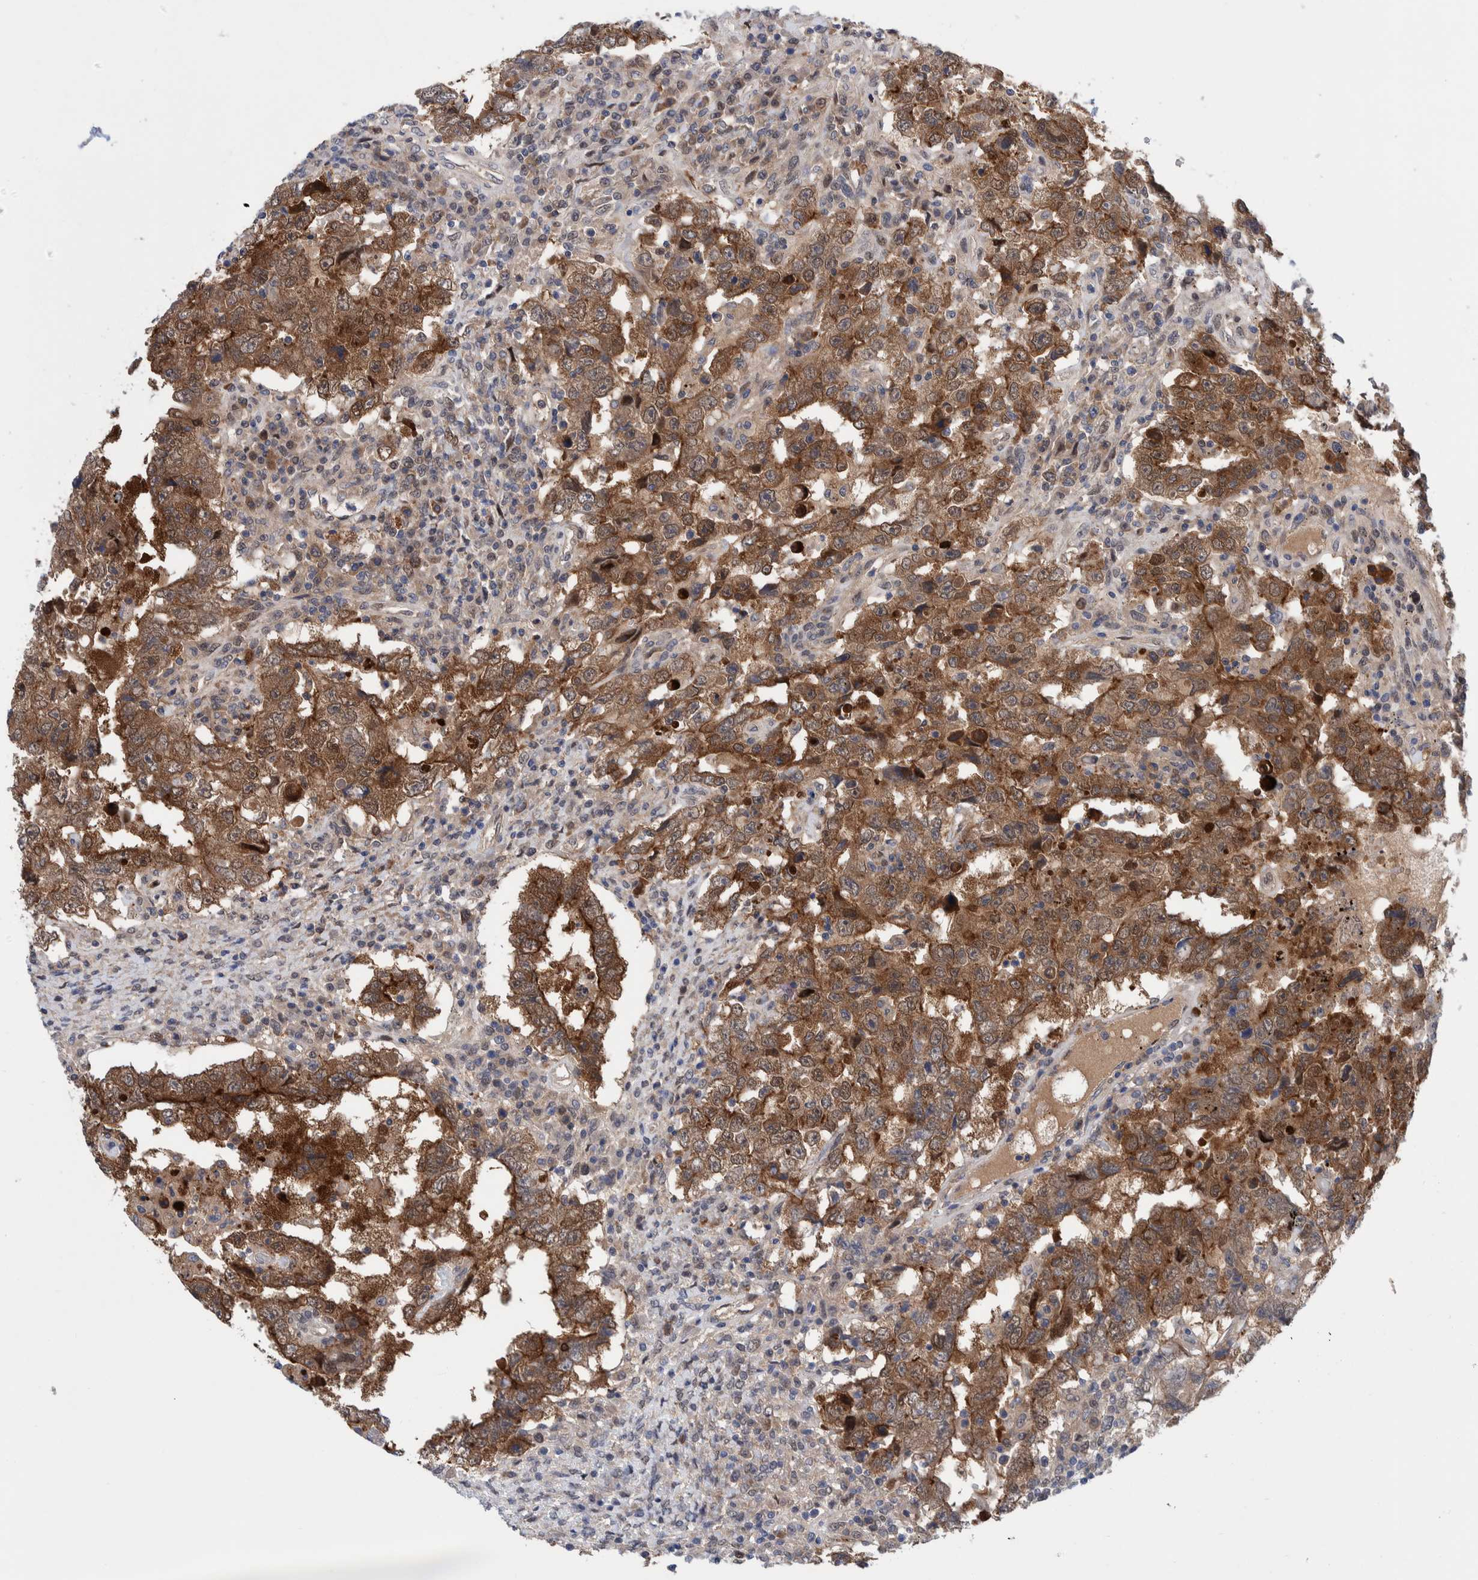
{"staining": {"intensity": "moderate", "quantity": ">75%", "location": "cytoplasmic/membranous,nuclear"}, "tissue": "testis cancer", "cell_type": "Tumor cells", "image_type": "cancer", "snomed": [{"axis": "morphology", "description": "Carcinoma, Embryonal, NOS"}, {"axis": "topography", "description": "Testis"}], "caption": "Embryonal carcinoma (testis) stained with DAB immunohistochemistry (IHC) shows medium levels of moderate cytoplasmic/membranous and nuclear expression in about >75% of tumor cells.", "gene": "PFAS", "patient": {"sex": "male", "age": 26}}